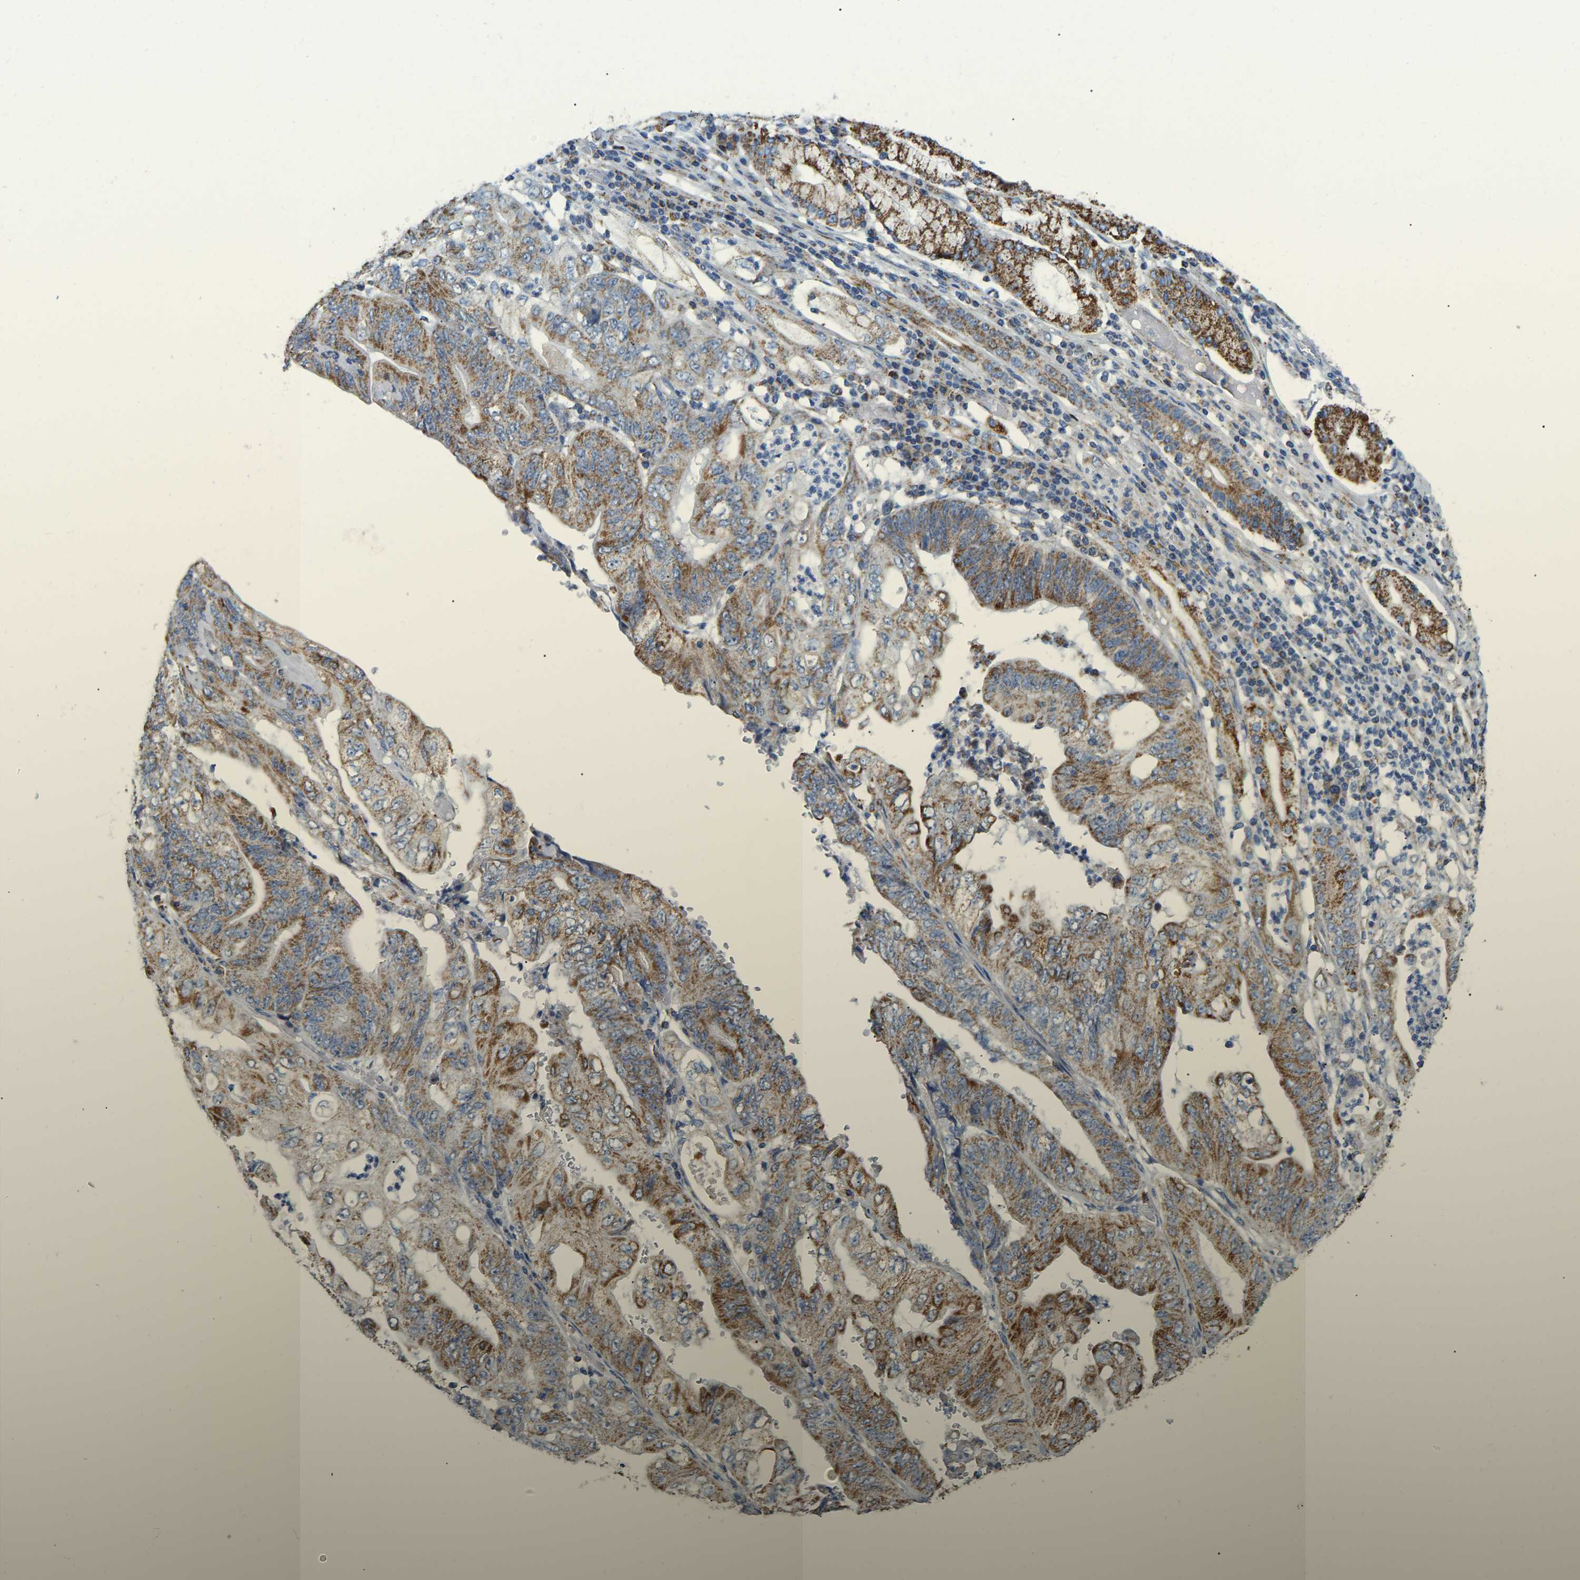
{"staining": {"intensity": "moderate", "quantity": ">75%", "location": "cytoplasmic/membranous"}, "tissue": "stomach cancer", "cell_type": "Tumor cells", "image_type": "cancer", "snomed": [{"axis": "morphology", "description": "Adenocarcinoma, NOS"}, {"axis": "topography", "description": "Stomach"}], "caption": "Protein expression analysis of human stomach cancer reveals moderate cytoplasmic/membranous expression in about >75% of tumor cells.", "gene": "HIBADH", "patient": {"sex": "female", "age": 73}}